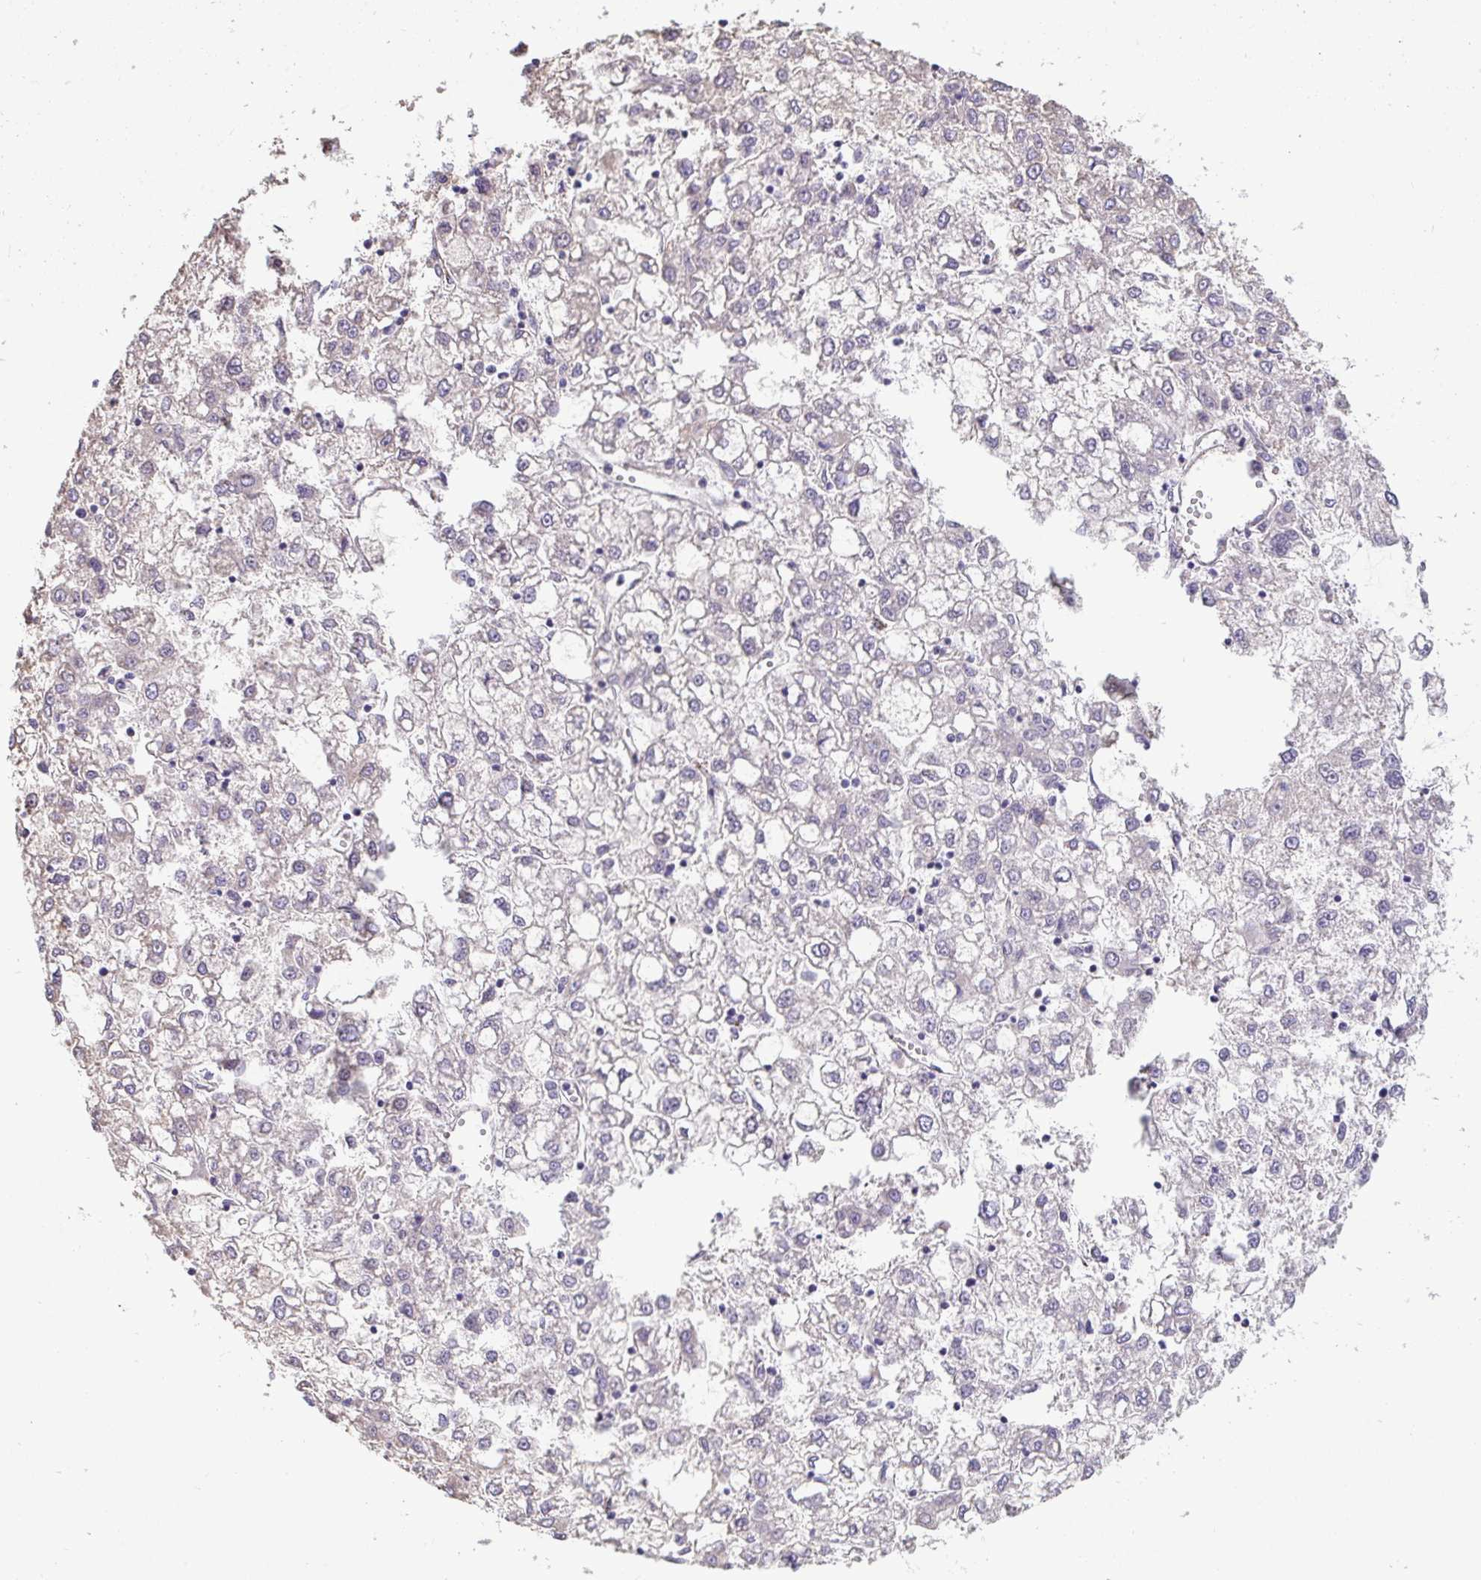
{"staining": {"intensity": "negative", "quantity": "none", "location": "none"}, "tissue": "liver cancer", "cell_type": "Tumor cells", "image_type": "cancer", "snomed": [{"axis": "morphology", "description": "Carcinoma, Hepatocellular, NOS"}, {"axis": "topography", "description": "Liver"}], "caption": "IHC of liver hepatocellular carcinoma exhibits no positivity in tumor cells.", "gene": "IL37", "patient": {"sex": "male", "age": 40}}